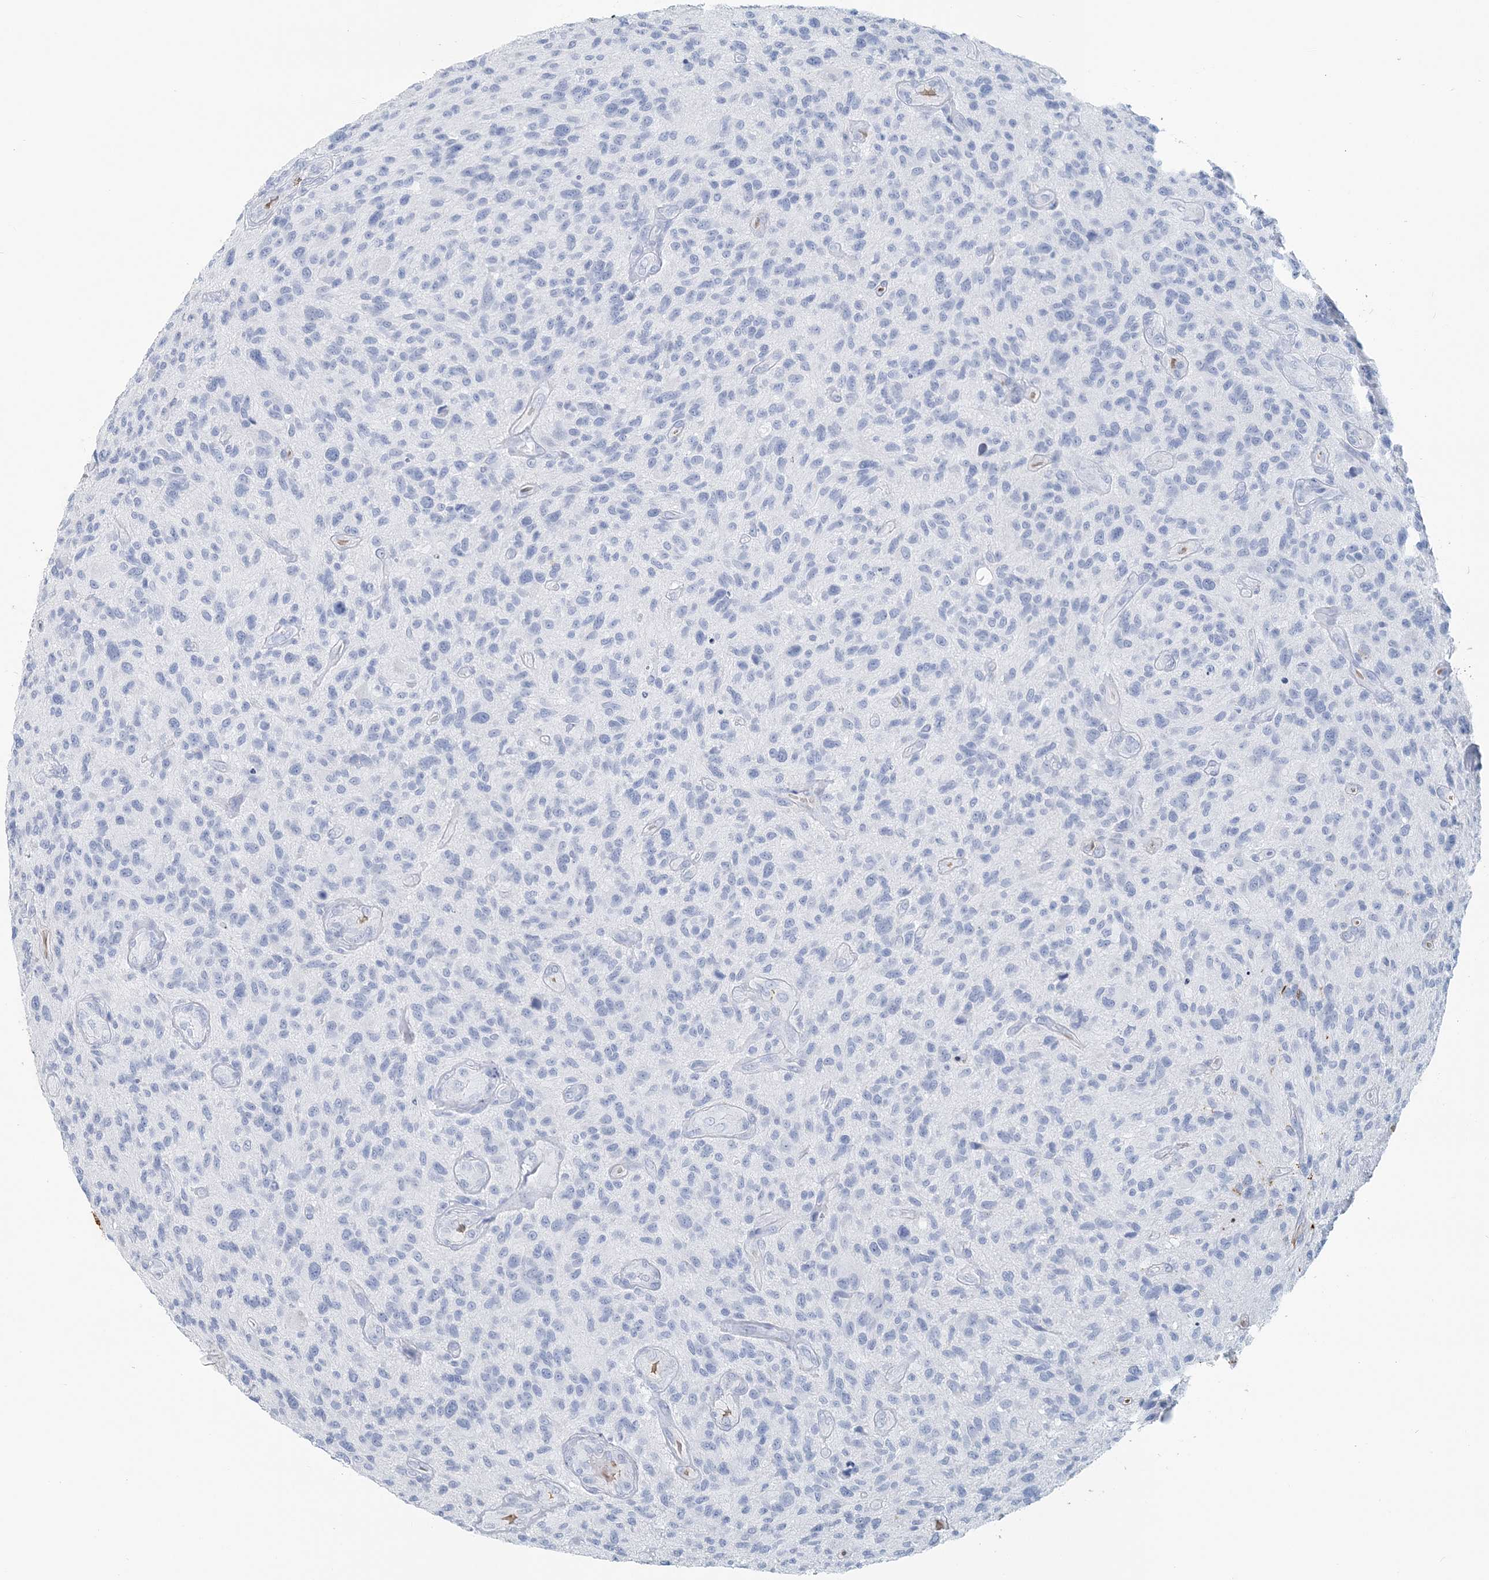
{"staining": {"intensity": "negative", "quantity": "none", "location": "none"}, "tissue": "glioma", "cell_type": "Tumor cells", "image_type": "cancer", "snomed": [{"axis": "morphology", "description": "Glioma, malignant, High grade"}, {"axis": "topography", "description": "Brain"}], "caption": "IHC histopathology image of neoplastic tissue: malignant high-grade glioma stained with DAB (3,3'-diaminobenzidine) demonstrates no significant protein staining in tumor cells.", "gene": "HBD", "patient": {"sex": "male", "age": 47}}